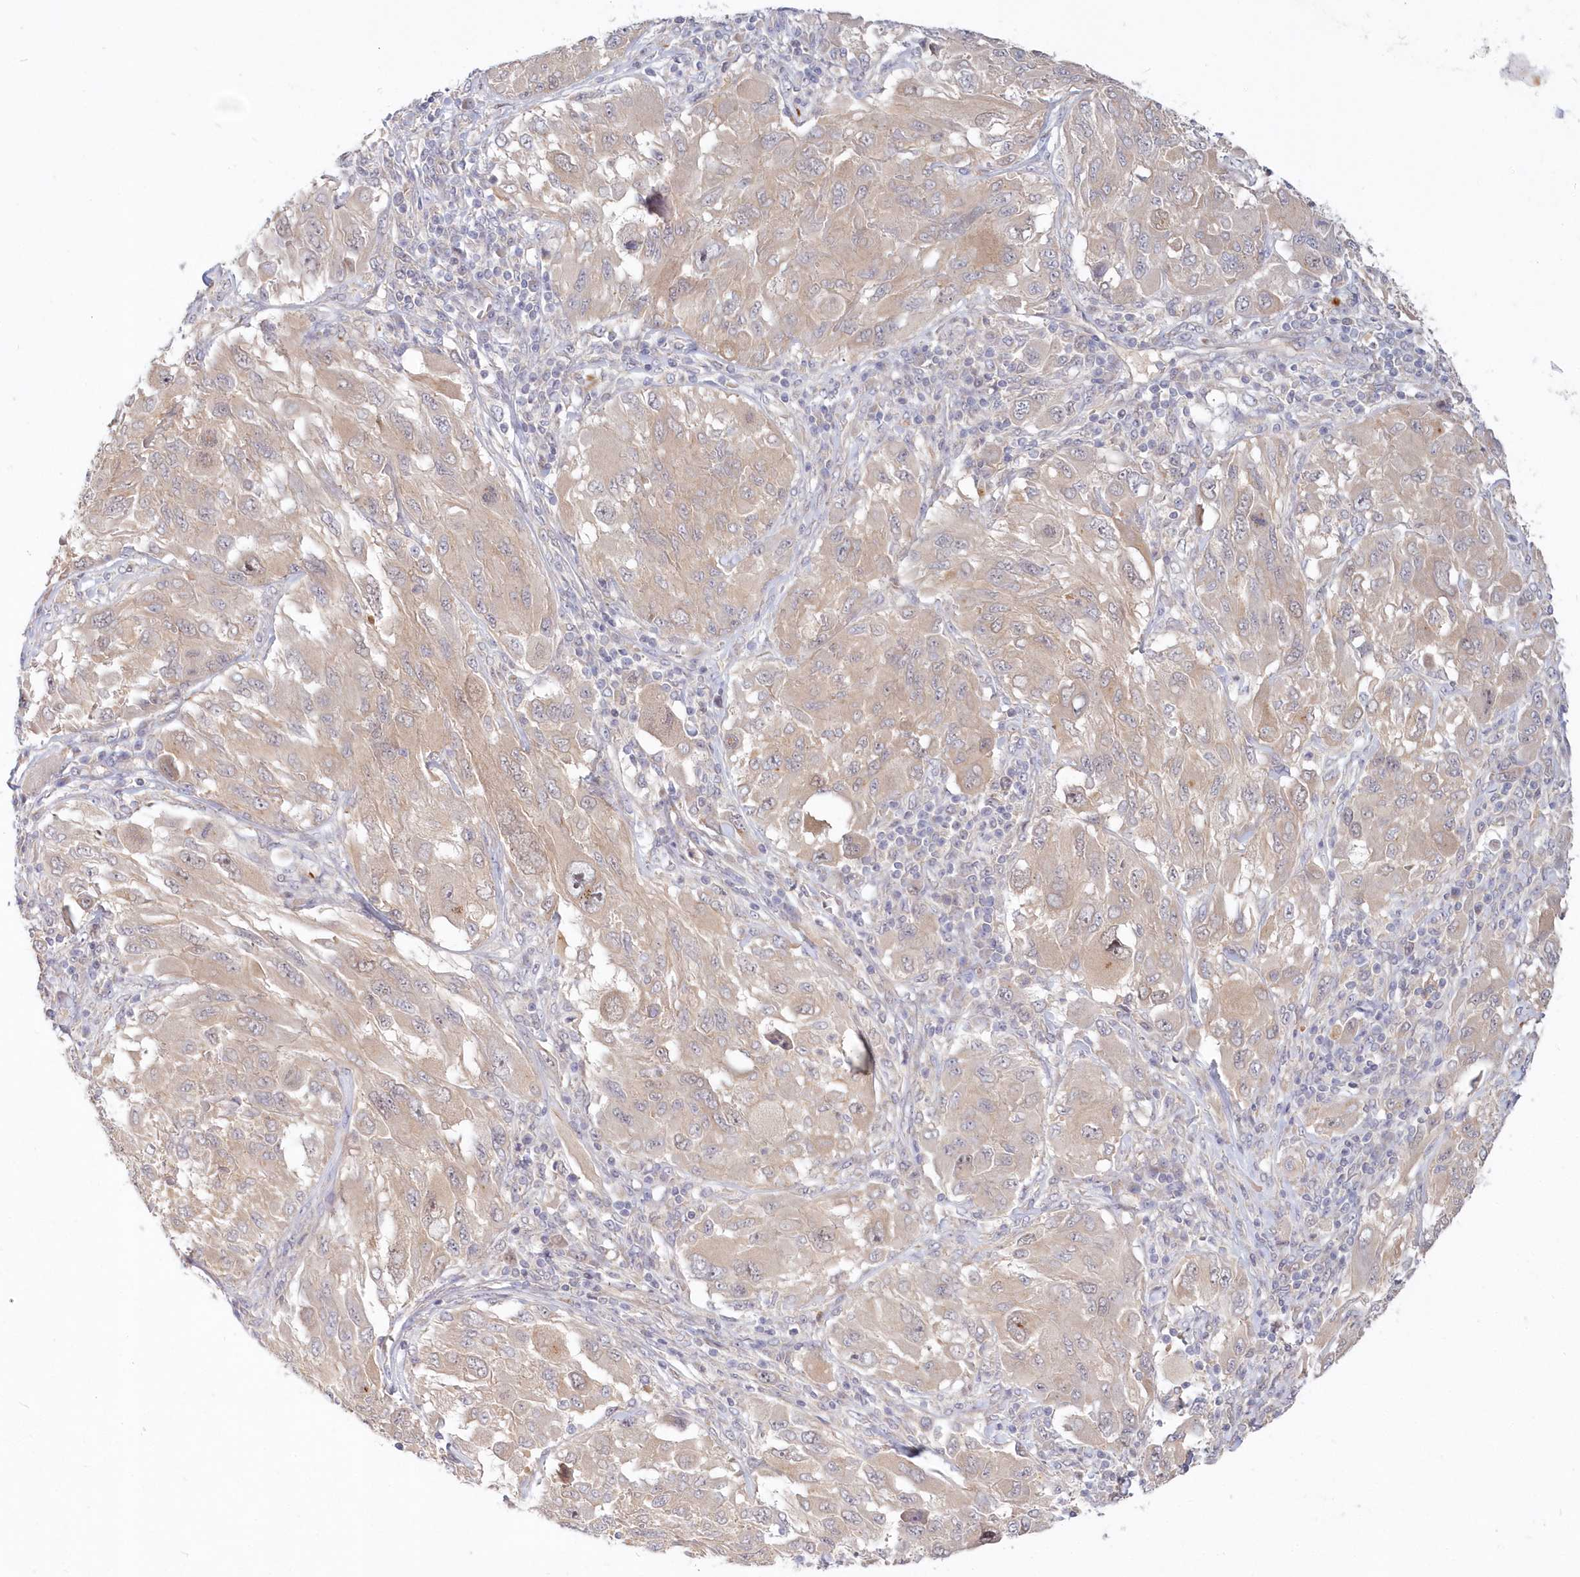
{"staining": {"intensity": "weak", "quantity": "25%-75%", "location": "cytoplasmic/membranous"}, "tissue": "melanoma", "cell_type": "Tumor cells", "image_type": "cancer", "snomed": [{"axis": "morphology", "description": "Malignant melanoma, NOS"}, {"axis": "topography", "description": "Skin"}], "caption": "Melanoma stained for a protein (brown) exhibits weak cytoplasmic/membranous positive staining in approximately 25%-75% of tumor cells.", "gene": "KATNA1", "patient": {"sex": "female", "age": 91}}